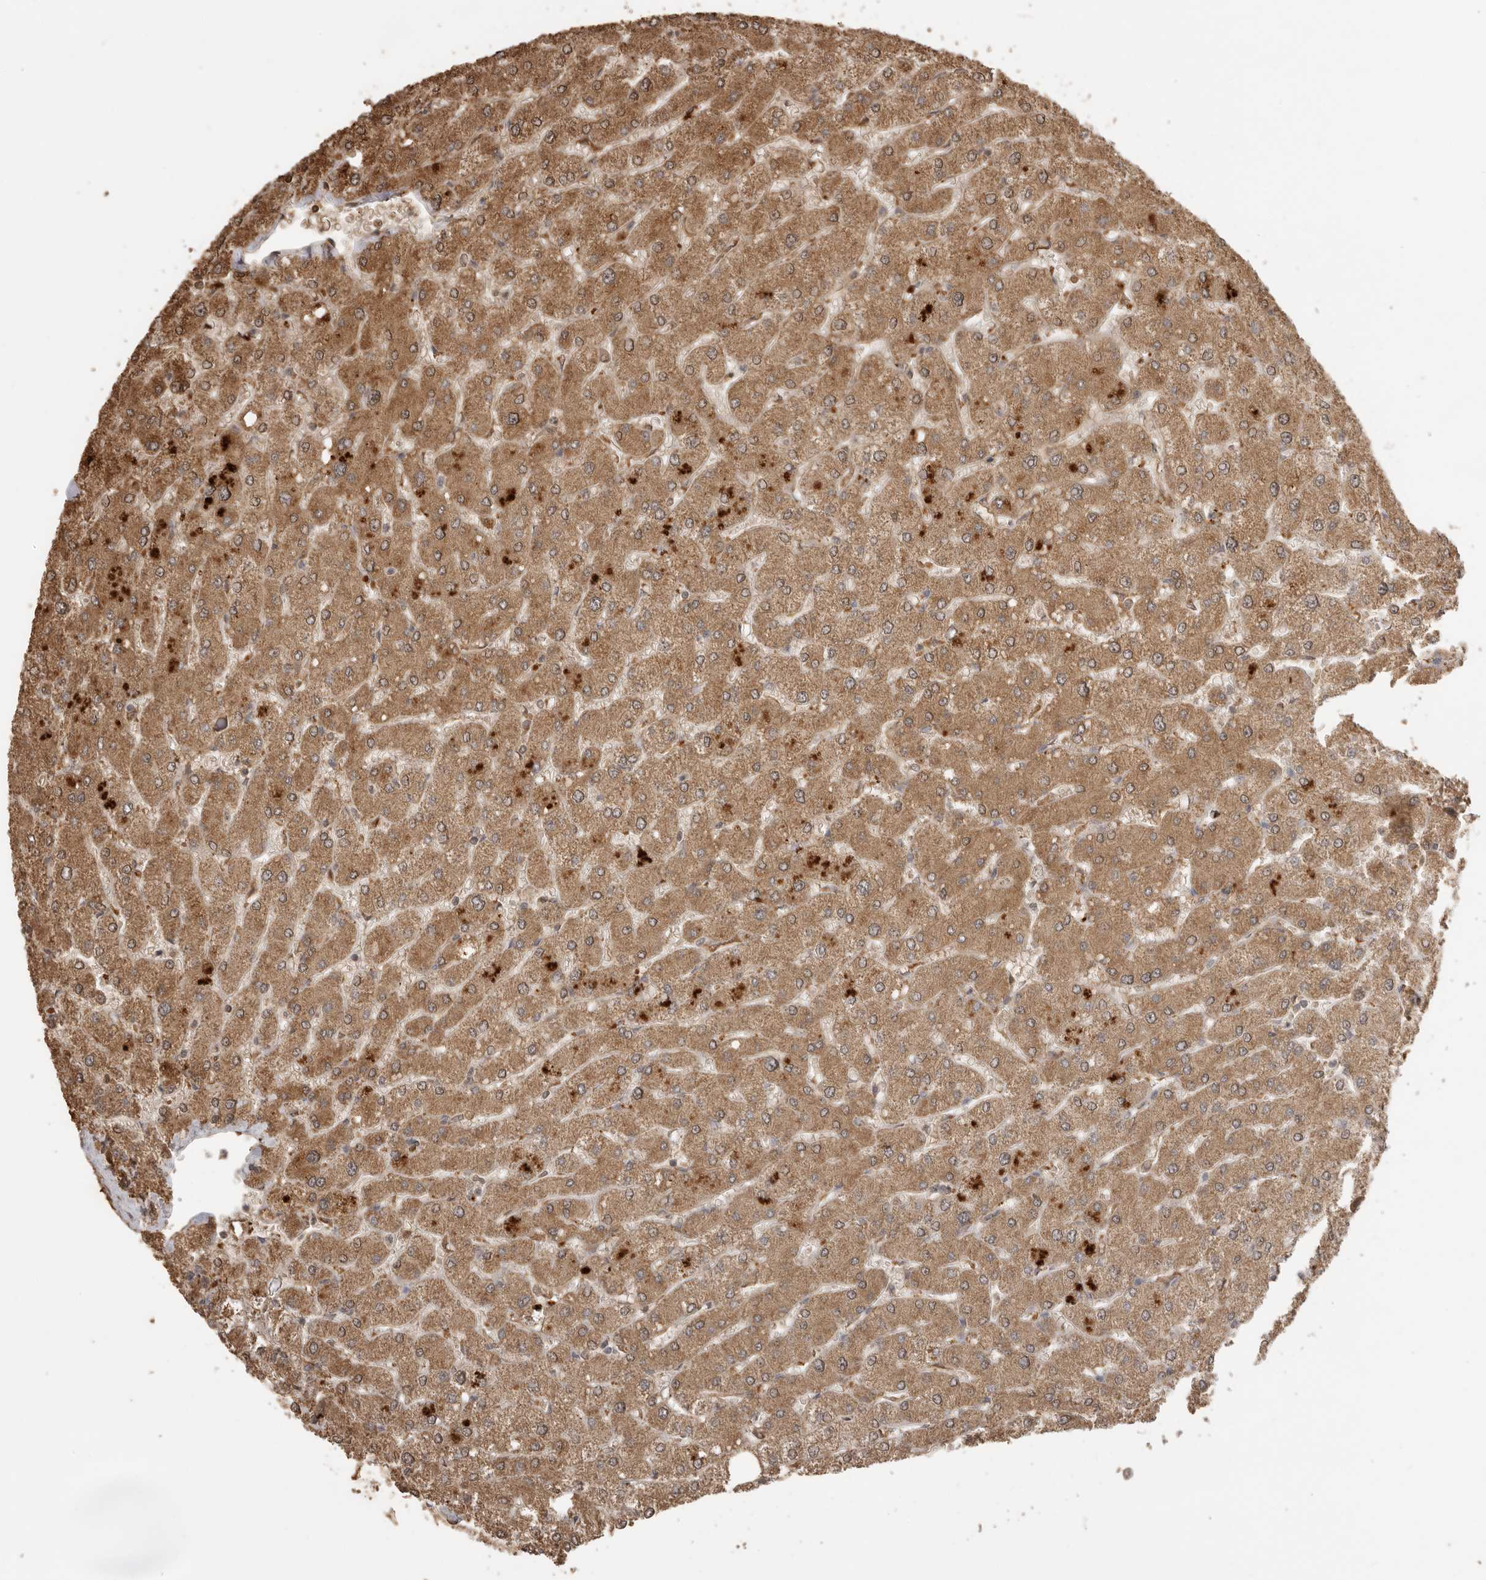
{"staining": {"intensity": "moderate", "quantity": ">75%", "location": "cytoplasmic/membranous"}, "tissue": "liver", "cell_type": "Cholangiocytes", "image_type": "normal", "snomed": [{"axis": "morphology", "description": "Normal tissue, NOS"}, {"axis": "topography", "description": "Liver"}], "caption": "DAB immunohistochemical staining of unremarkable liver exhibits moderate cytoplasmic/membranous protein expression in approximately >75% of cholangiocytes.", "gene": "JAG2", "patient": {"sex": "male", "age": 55}}